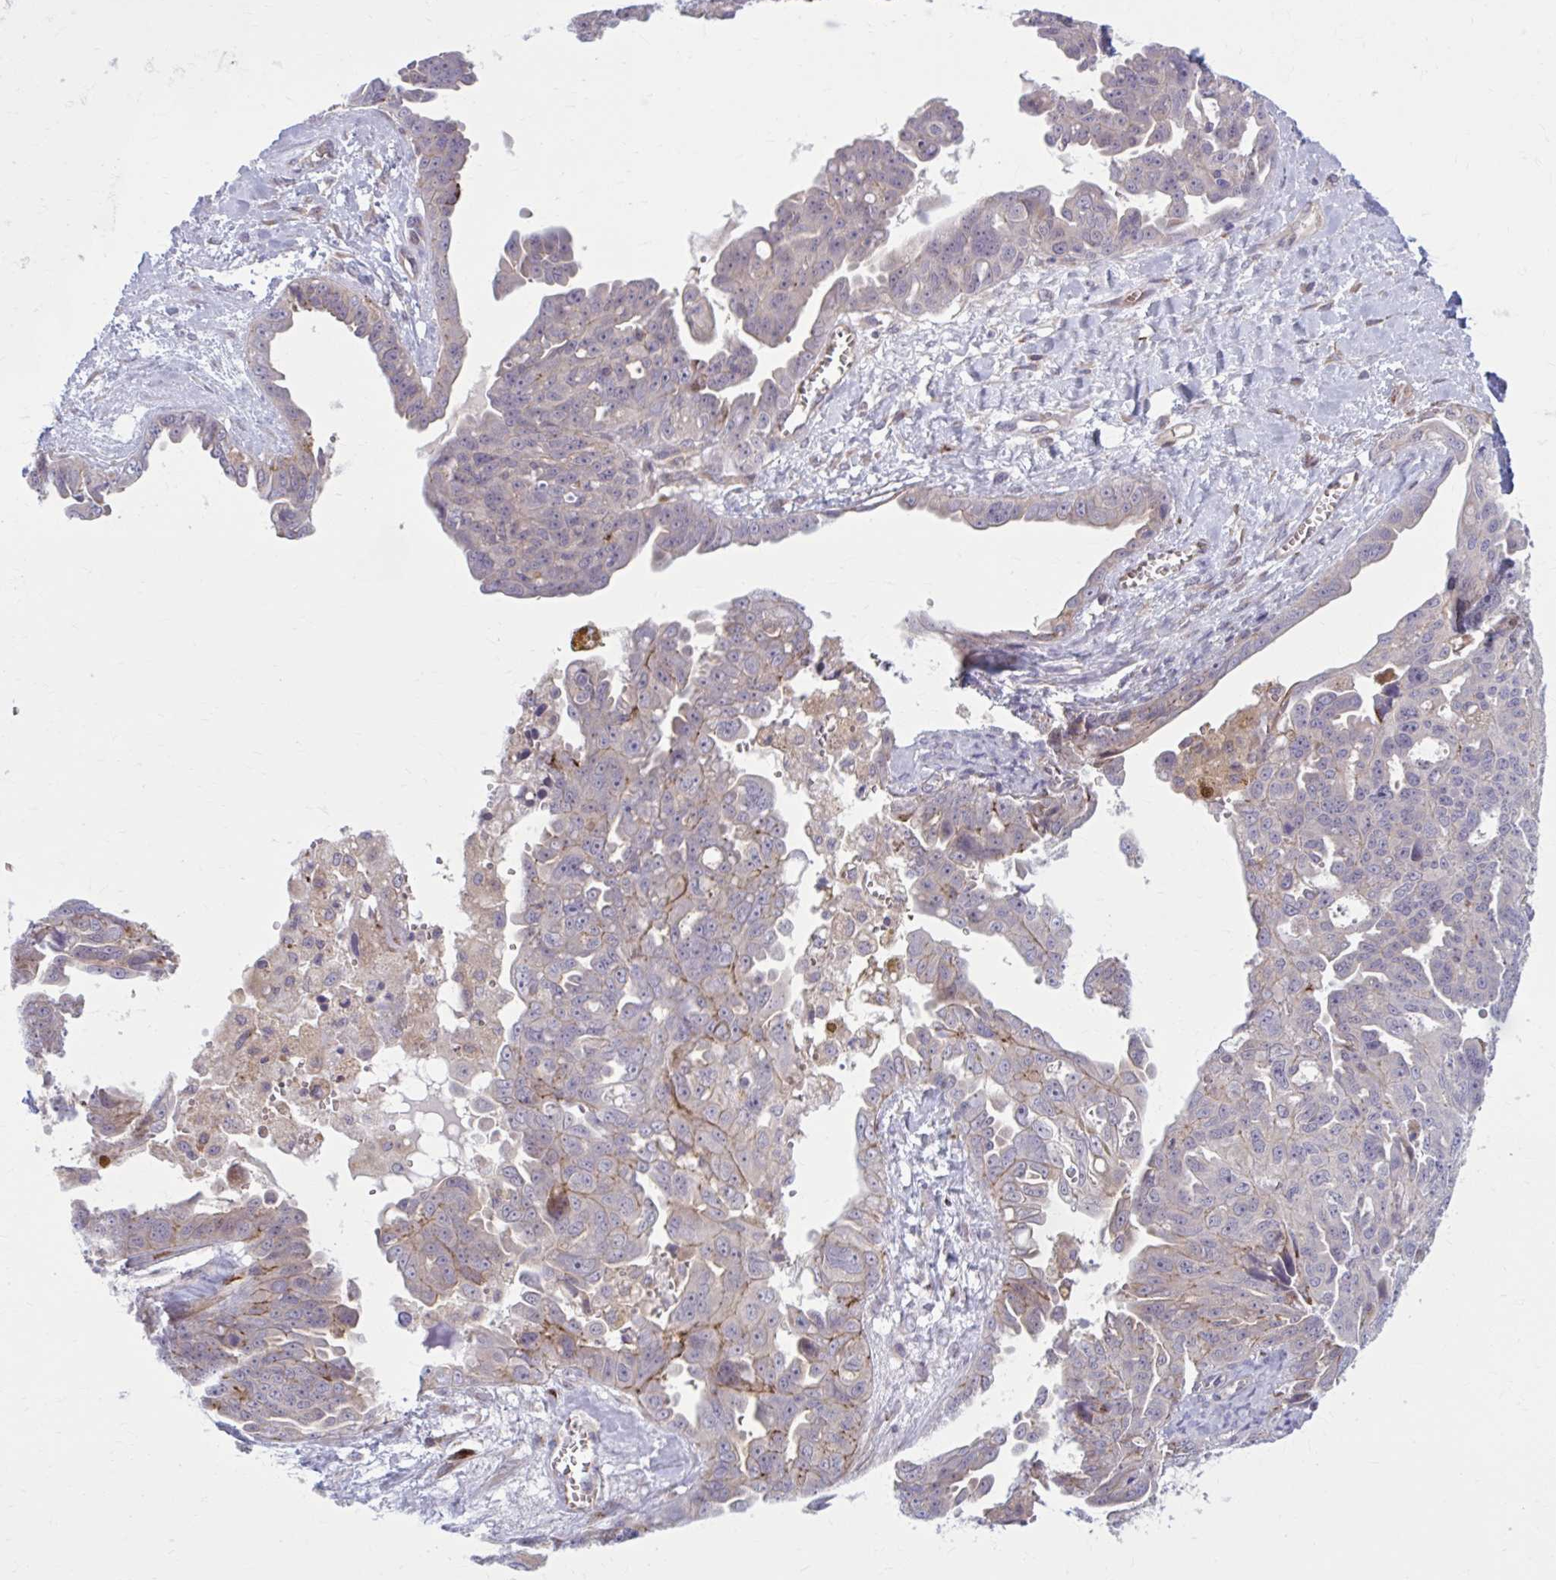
{"staining": {"intensity": "moderate", "quantity": "<25%", "location": "cytoplasmic/membranous"}, "tissue": "ovarian cancer", "cell_type": "Tumor cells", "image_type": "cancer", "snomed": [{"axis": "morphology", "description": "Carcinoma, endometroid"}, {"axis": "topography", "description": "Ovary"}], "caption": "Immunohistochemistry (IHC) (DAB) staining of ovarian cancer exhibits moderate cytoplasmic/membranous protein expression in about <25% of tumor cells. (DAB (3,3'-diaminobenzidine) IHC, brown staining for protein, blue staining for nuclei).", "gene": "SNF8", "patient": {"sex": "female", "age": 70}}